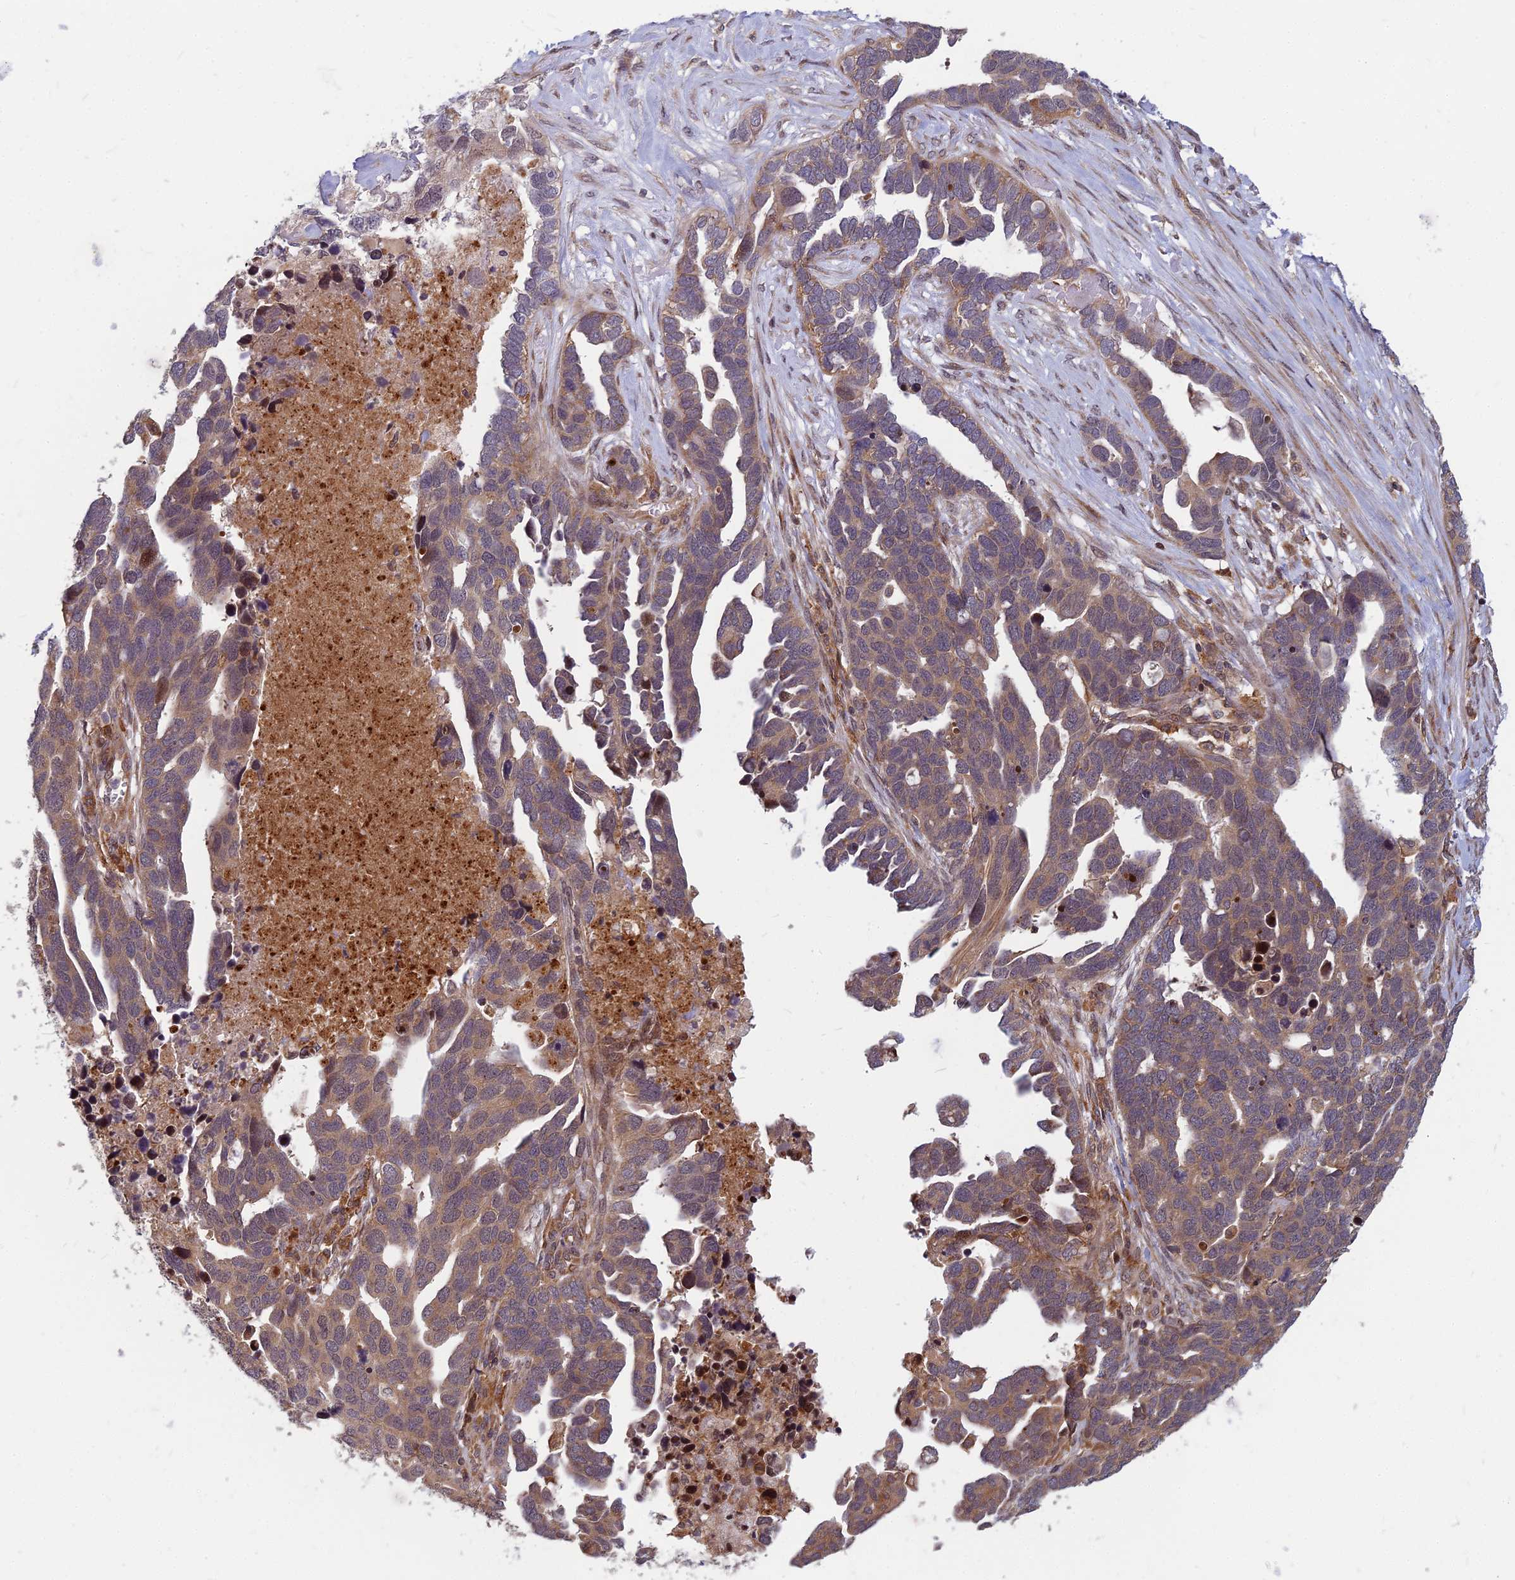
{"staining": {"intensity": "moderate", "quantity": ">75%", "location": "cytoplasmic/membranous"}, "tissue": "ovarian cancer", "cell_type": "Tumor cells", "image_type": "cancer", "snomed": [{"axis": "morphology", "description": "Cystadenocarcinoma, serous, NOS"}, {"axis": "topography", "description": "Ovary"}], "caption": "Ovarian cancer (serous cystadenocarcinoma) tissue exhibits moderate cytoplasmic/membranous expression in approximately >75% of tumor cells, visualized by immunohistochemistry. Nuclei are stained in blue.", "gene": "COMMD2", "patient": {"sex": "female", "age": 54}}